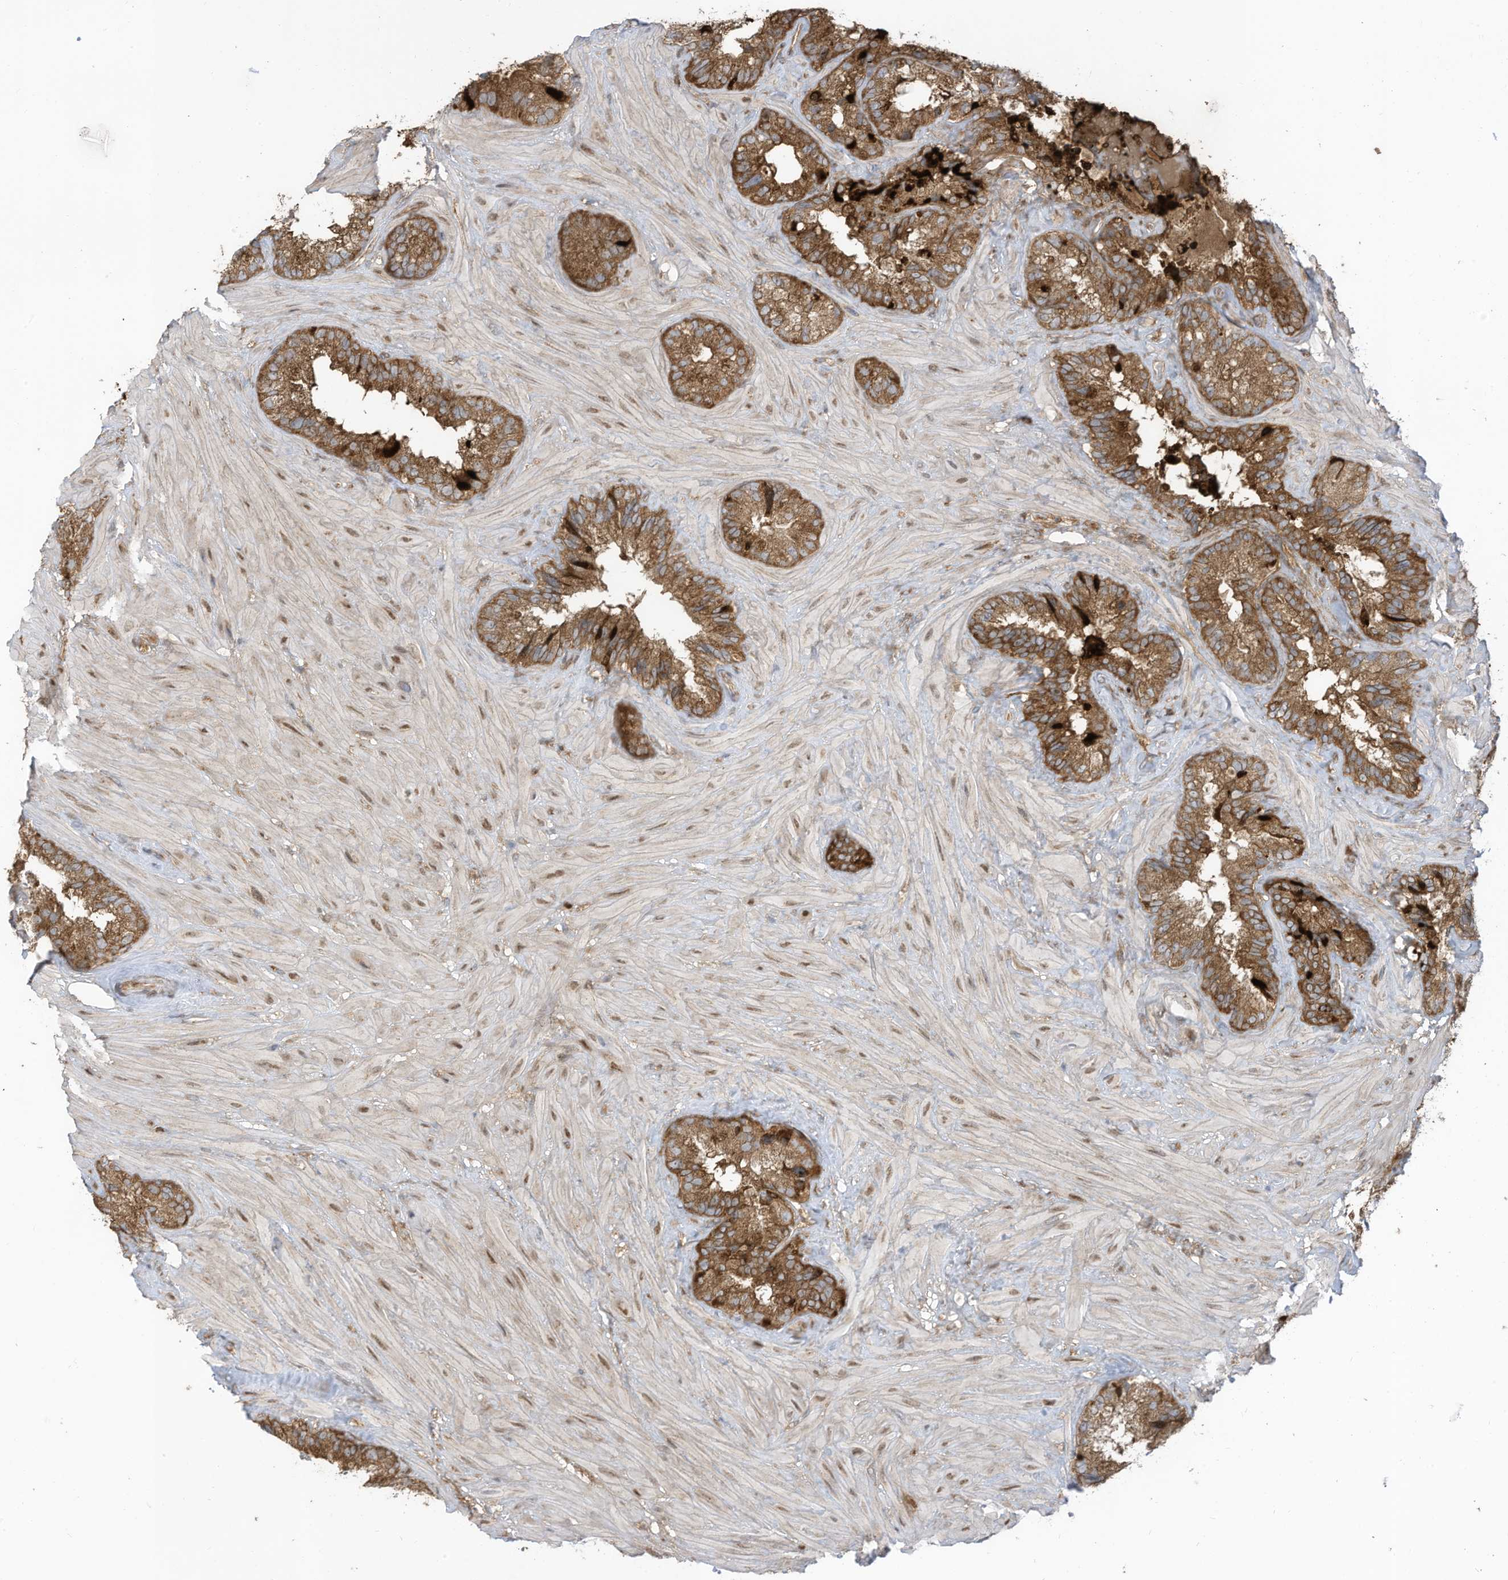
{"staining": {"intensity": "strong", "quantity": ">75%", "location": "cytoplasmic/membranous"}, "tissue": "seminal vesicle", "cell_type": "Glandular cells", "image_type": "normal", "snomed": [{"axis": "morphology", "description": "Normal tissue, NOS"}, {"axis": "topography", "description": "Prostate"}, {"axis": "topography", "description": "Seminal veicle"}], "caption": "The image demonstrates a brown stain indicating the presence of a protein in the cytoplasmic/membranous of glandular cells in seminal vesicle.", "gene": "REPS1", "patient": {"sex": "male", "age": 68}}